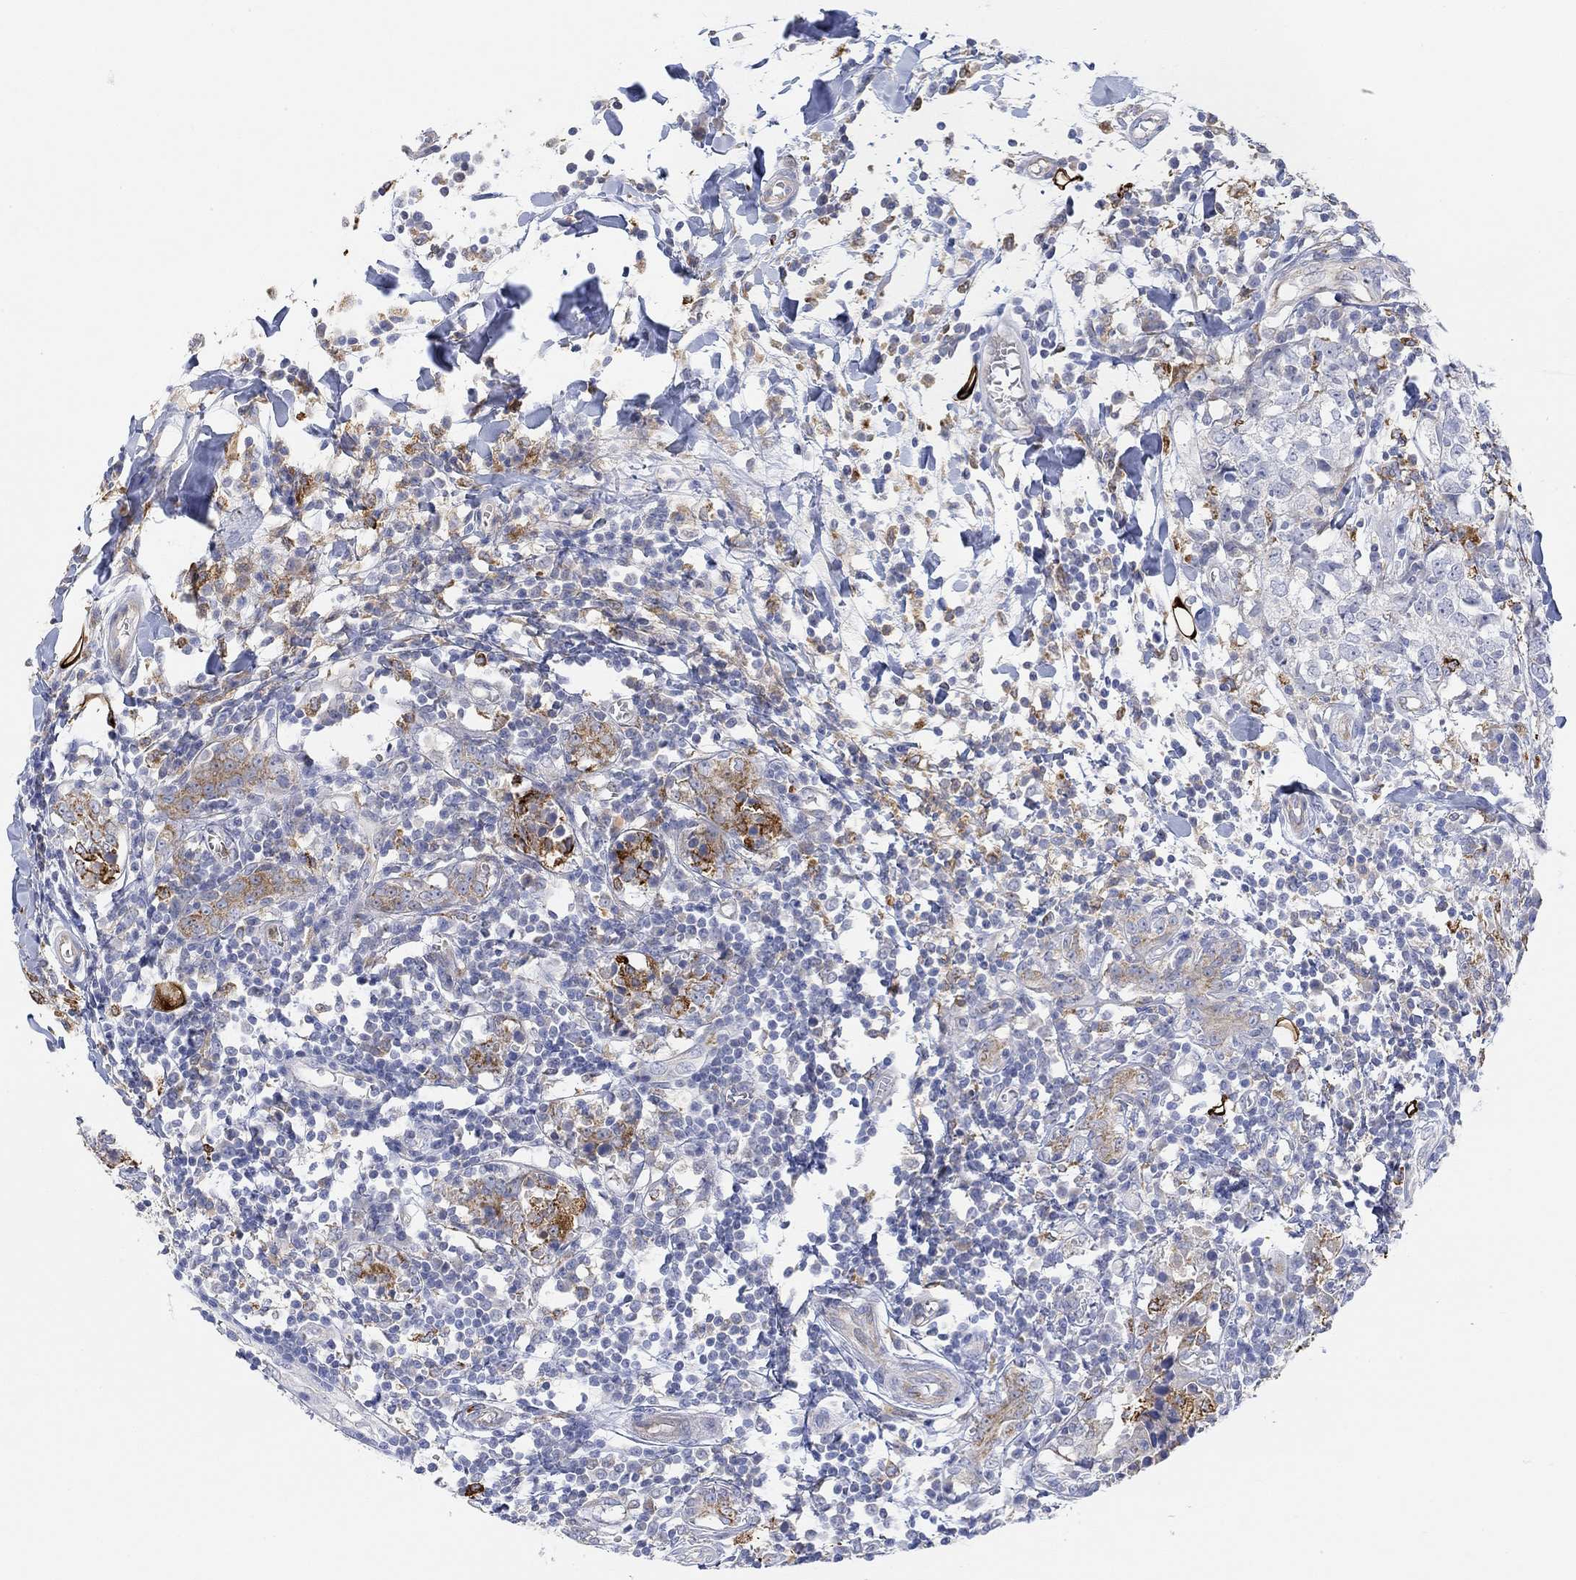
{"staining": {"intensity": "moderate", "quantity": "<25%", "location": "cytoplasmic/membranous"}, "tissue": "breast cancer", "cell_type": "Tumor cells", "image_type": "cancer", "snomed": [{"axis": "morphology", "description": "Duct carcinoma"}, {"axis": "topography", "description": "Breast"}], "caption": "Immunohistochemistry (IHC) micrograph of neoplastic tissue: breast cancer (invasive ductal carcinoma) stained using immunohistochemistry (IHC) exhibits low levels of moderate protein expression localized specifically in the cytoplasmic/membranous of tumor cells, appearing as a cytoplasmic/membranous brown color.", "gene": "ACSL1", "patient": {"sex": "female", "age": 30}}